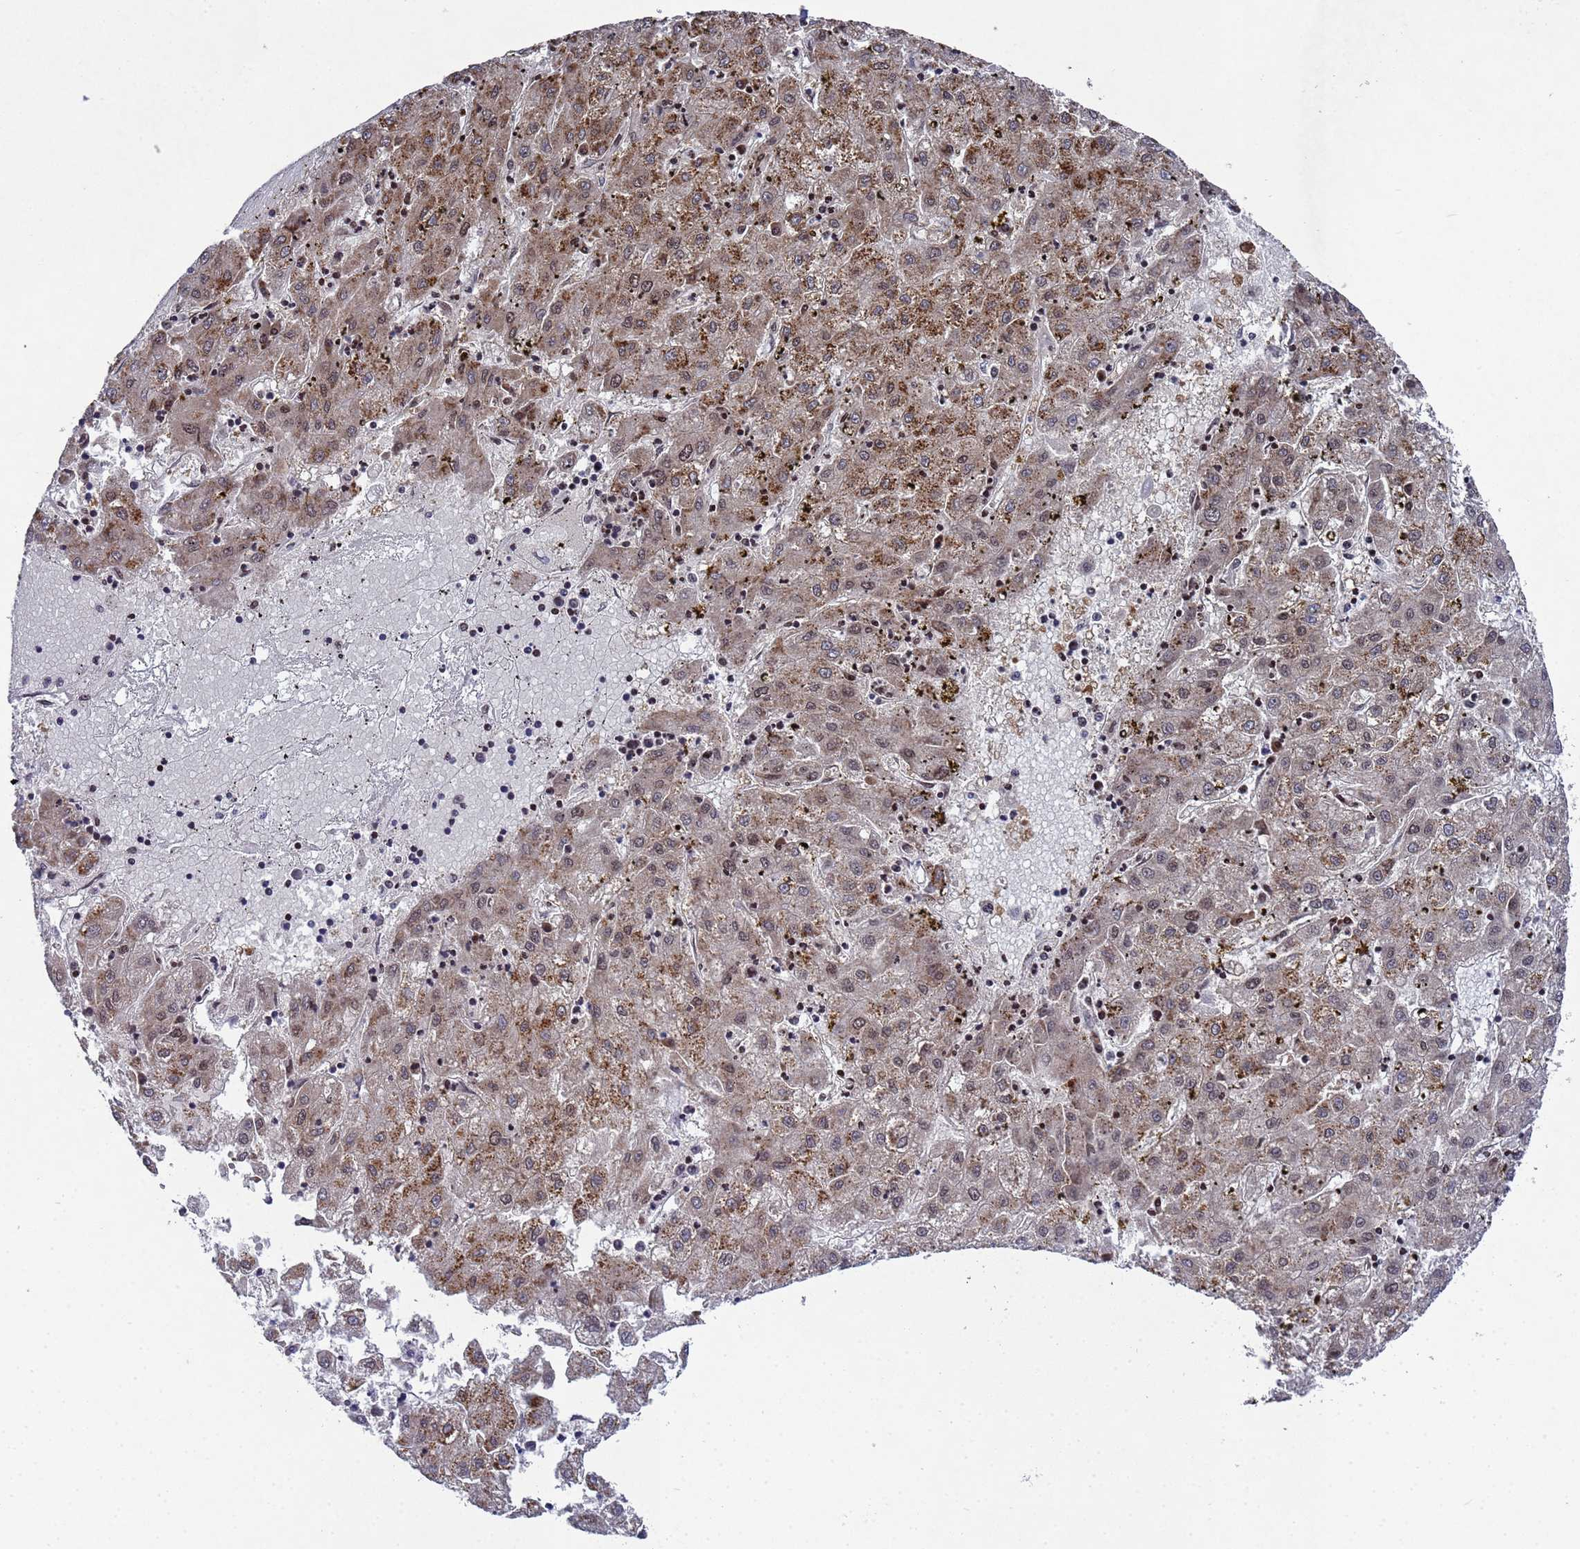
{"staining": {"intensity": "moderate", "quantity": ">75%", "location": "cytoplasmic/membranous"}, "tissue": "liver cancer", "cell_type": "Tumor cells", "image_type": "cancer", "snomed": [{"axis": "morphology", "description": "Carcinoma, Hepatocellular, NOS"}, {"axis": "topography", "description": "Liver"}], "caption": "Immunohistochemical staining of liver cancer (hepatocellular carcinoma) displays medium levels of moderate cytoplasmic/membranous protein expression in about >75% of tumor cells. (Stains: DAB (3,3'-diaminobenzidine) in brown, nuclei in blue, Microscopy: brightfield microscopy at high magnification).", "gene": "NSUN6", "patient": {"sex": "male", "age": 72}}